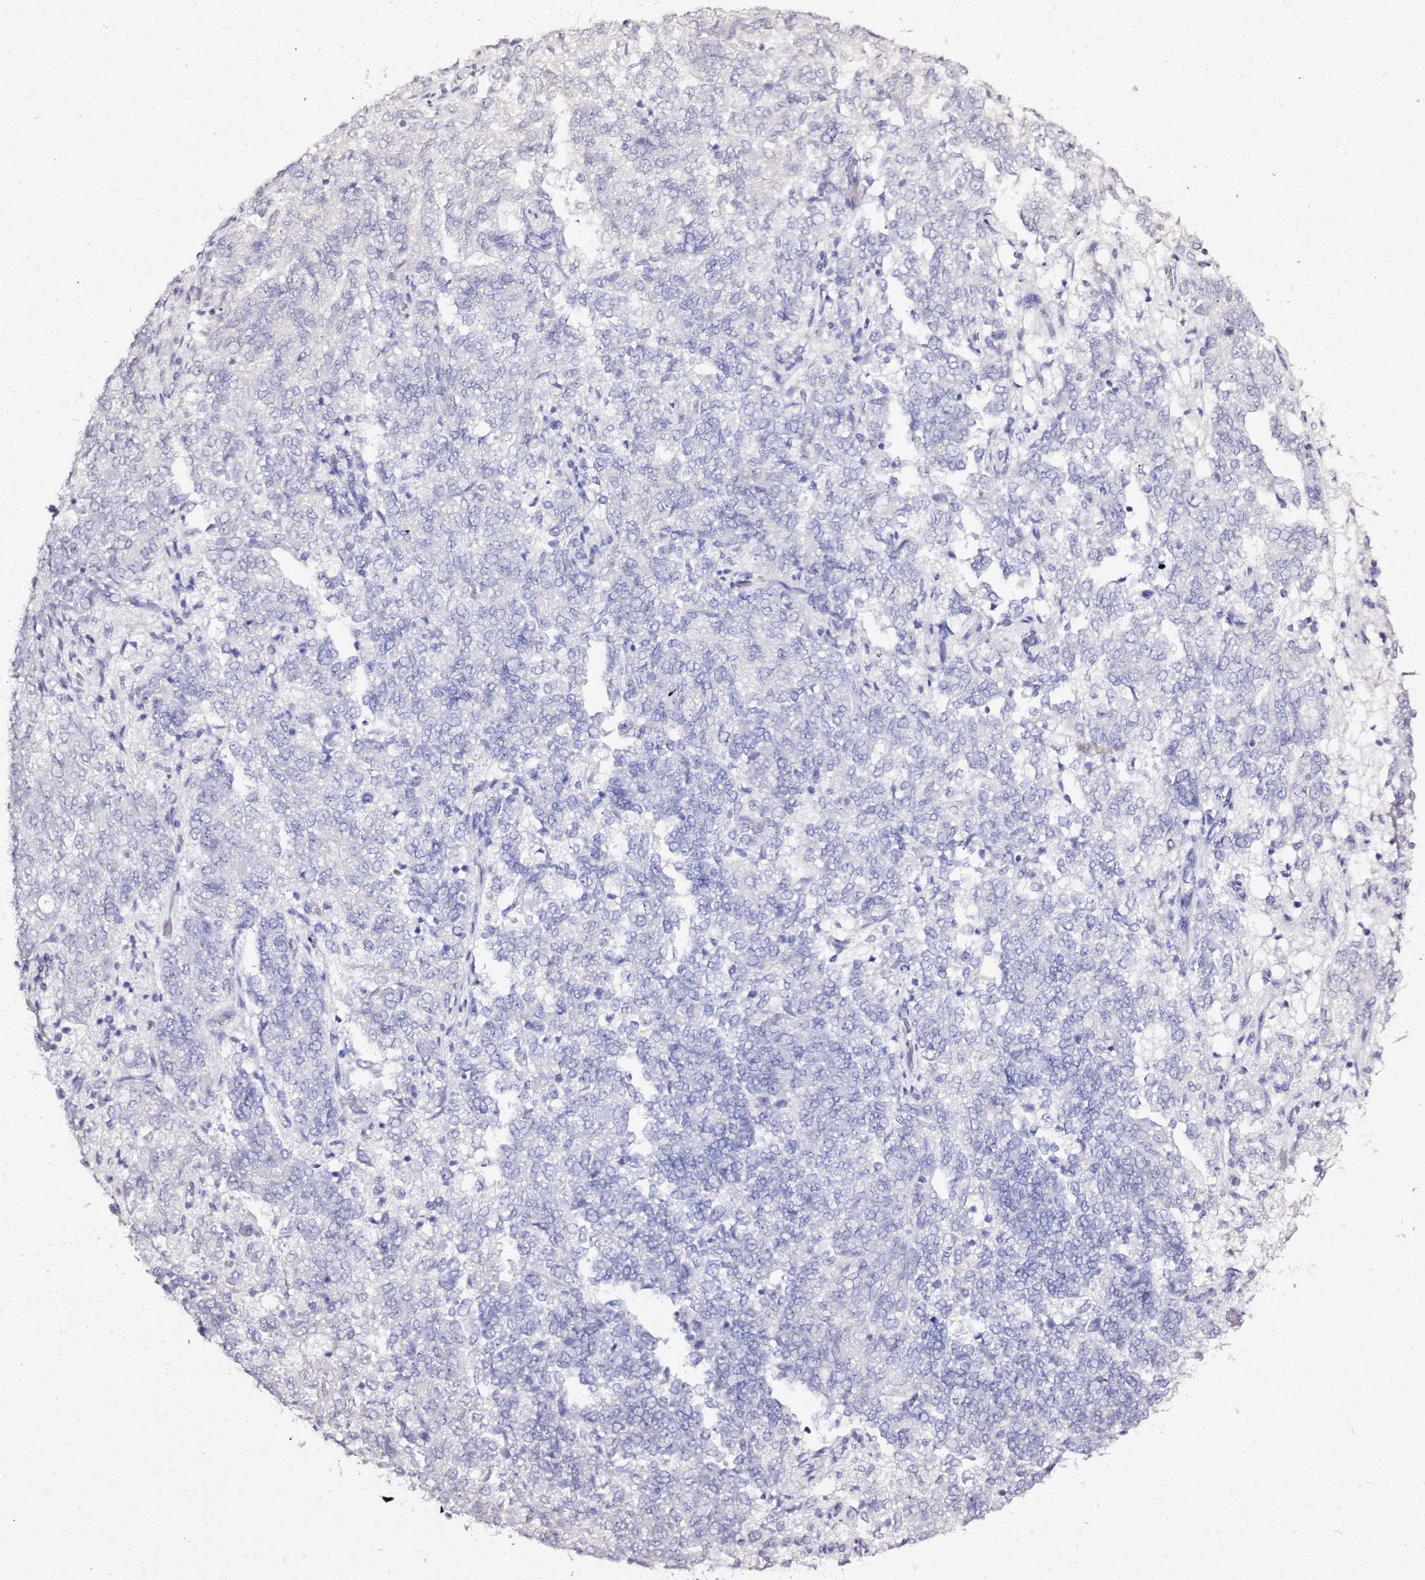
{"staining": {"intensity": "negative", "quantity": "none", "location": "none"}, "tissue": "endometrial cancer", "cell_type": "Tumor cells", "image_type": "cancer", "snomed": [{"axis": "morphology", "description": "Adenocarcinoma, NOS"}, {"axis": "topography", "description": "Endometrium"}], "caption": "A micrograph of human adenocarcinoma (endometrial) is negative for staining in tumor cells.", "gene": "LIPF", "patient": {"sex": "female", "age": 80}}